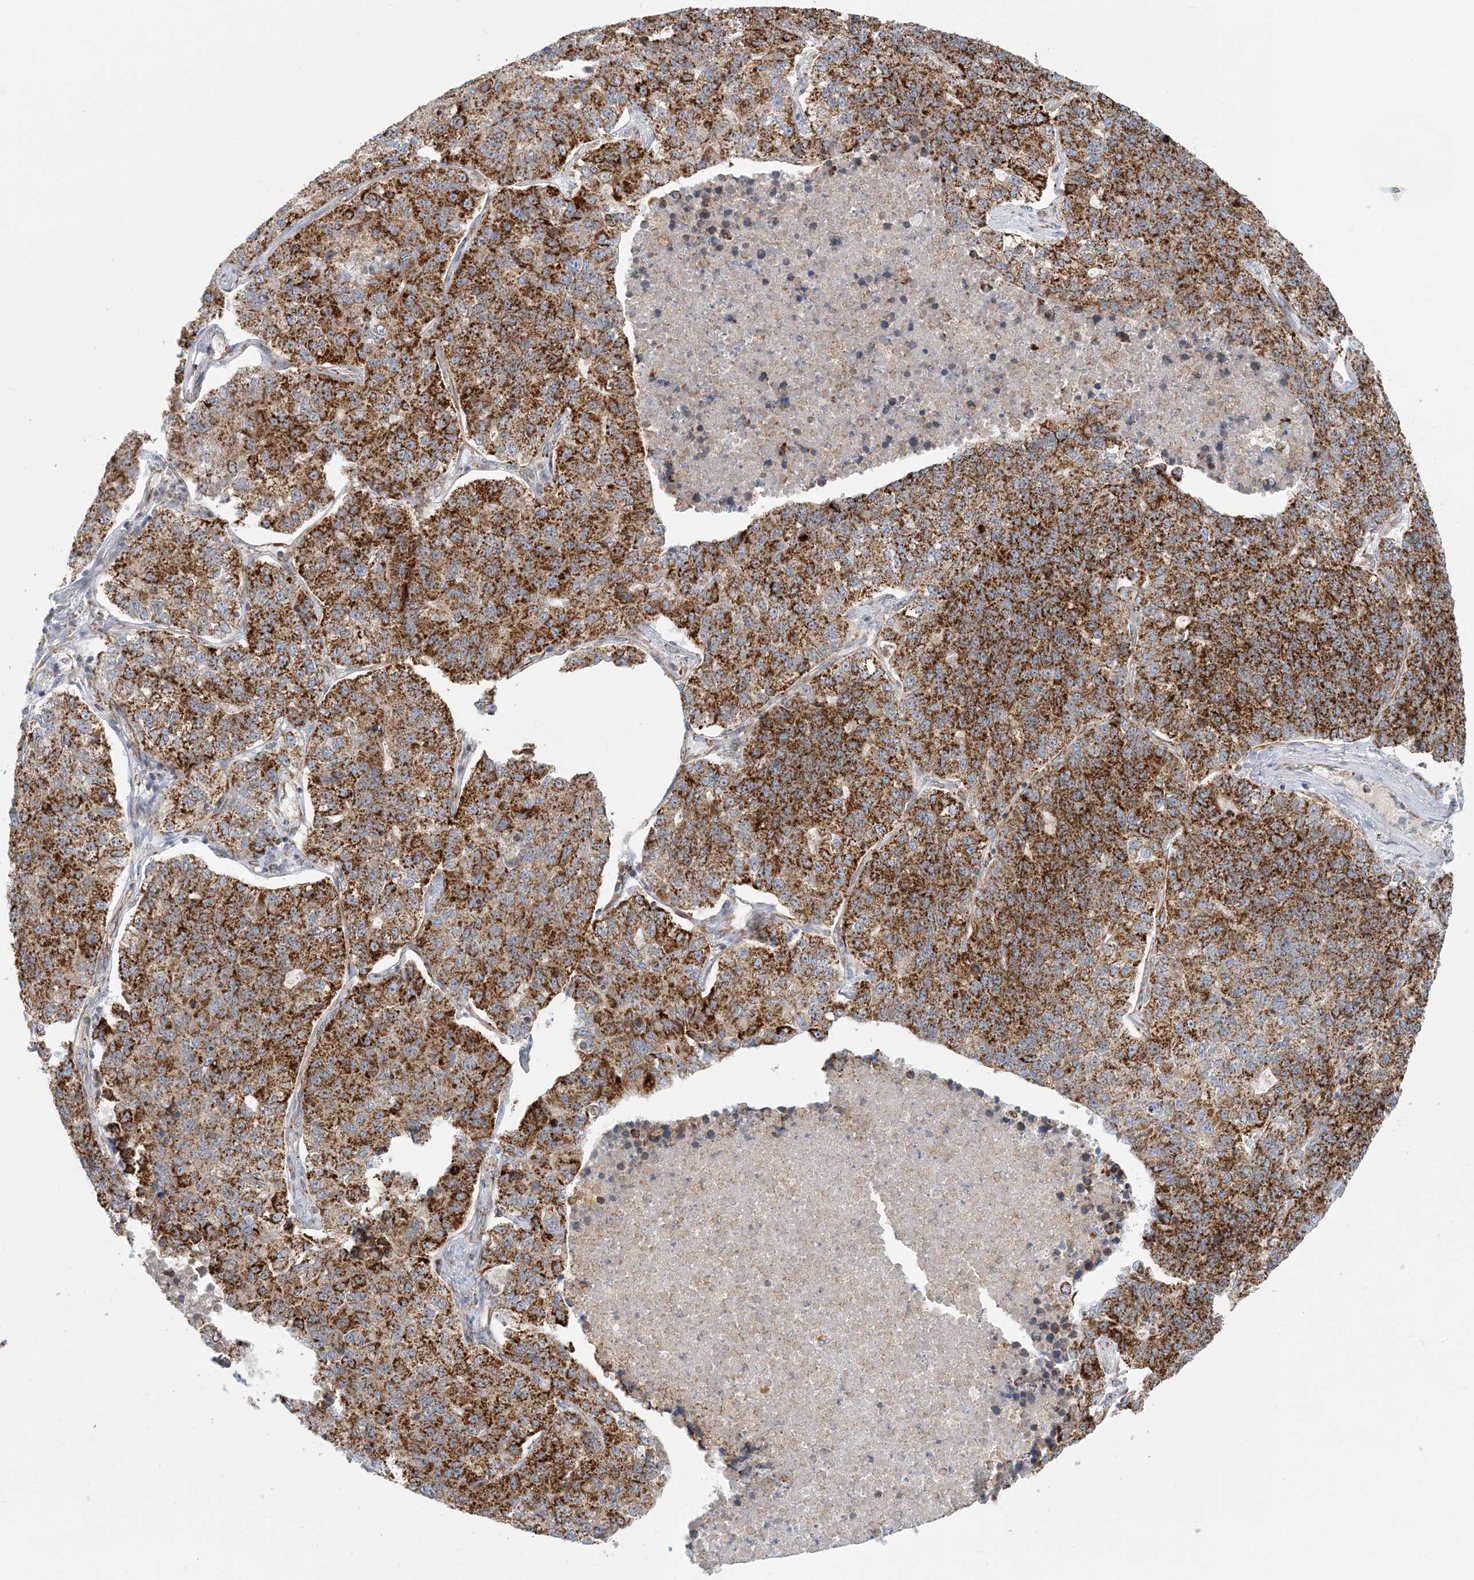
{"staining": {"intensity": "strong", "quantity": "25%-75%", "location": "cytoplasmic/membranous"}, "tissue": "lung cancer", "cell_type": "Tumor cells", "image_type": "cancer", "snomed": [{"axis": "morphology", "description": "Adenocarcinoma, NOS"}, {"axis": "topography", "description": "Lung"}], "caption": "This is a photomicrograph of immunohistochemistry staining of adenocarcinoma (lung), which shows strong expression in the cytoplasmic/membranous of tumor cells.", "gene": "COA3", "patient": {"sex": "male", "age": 49}}